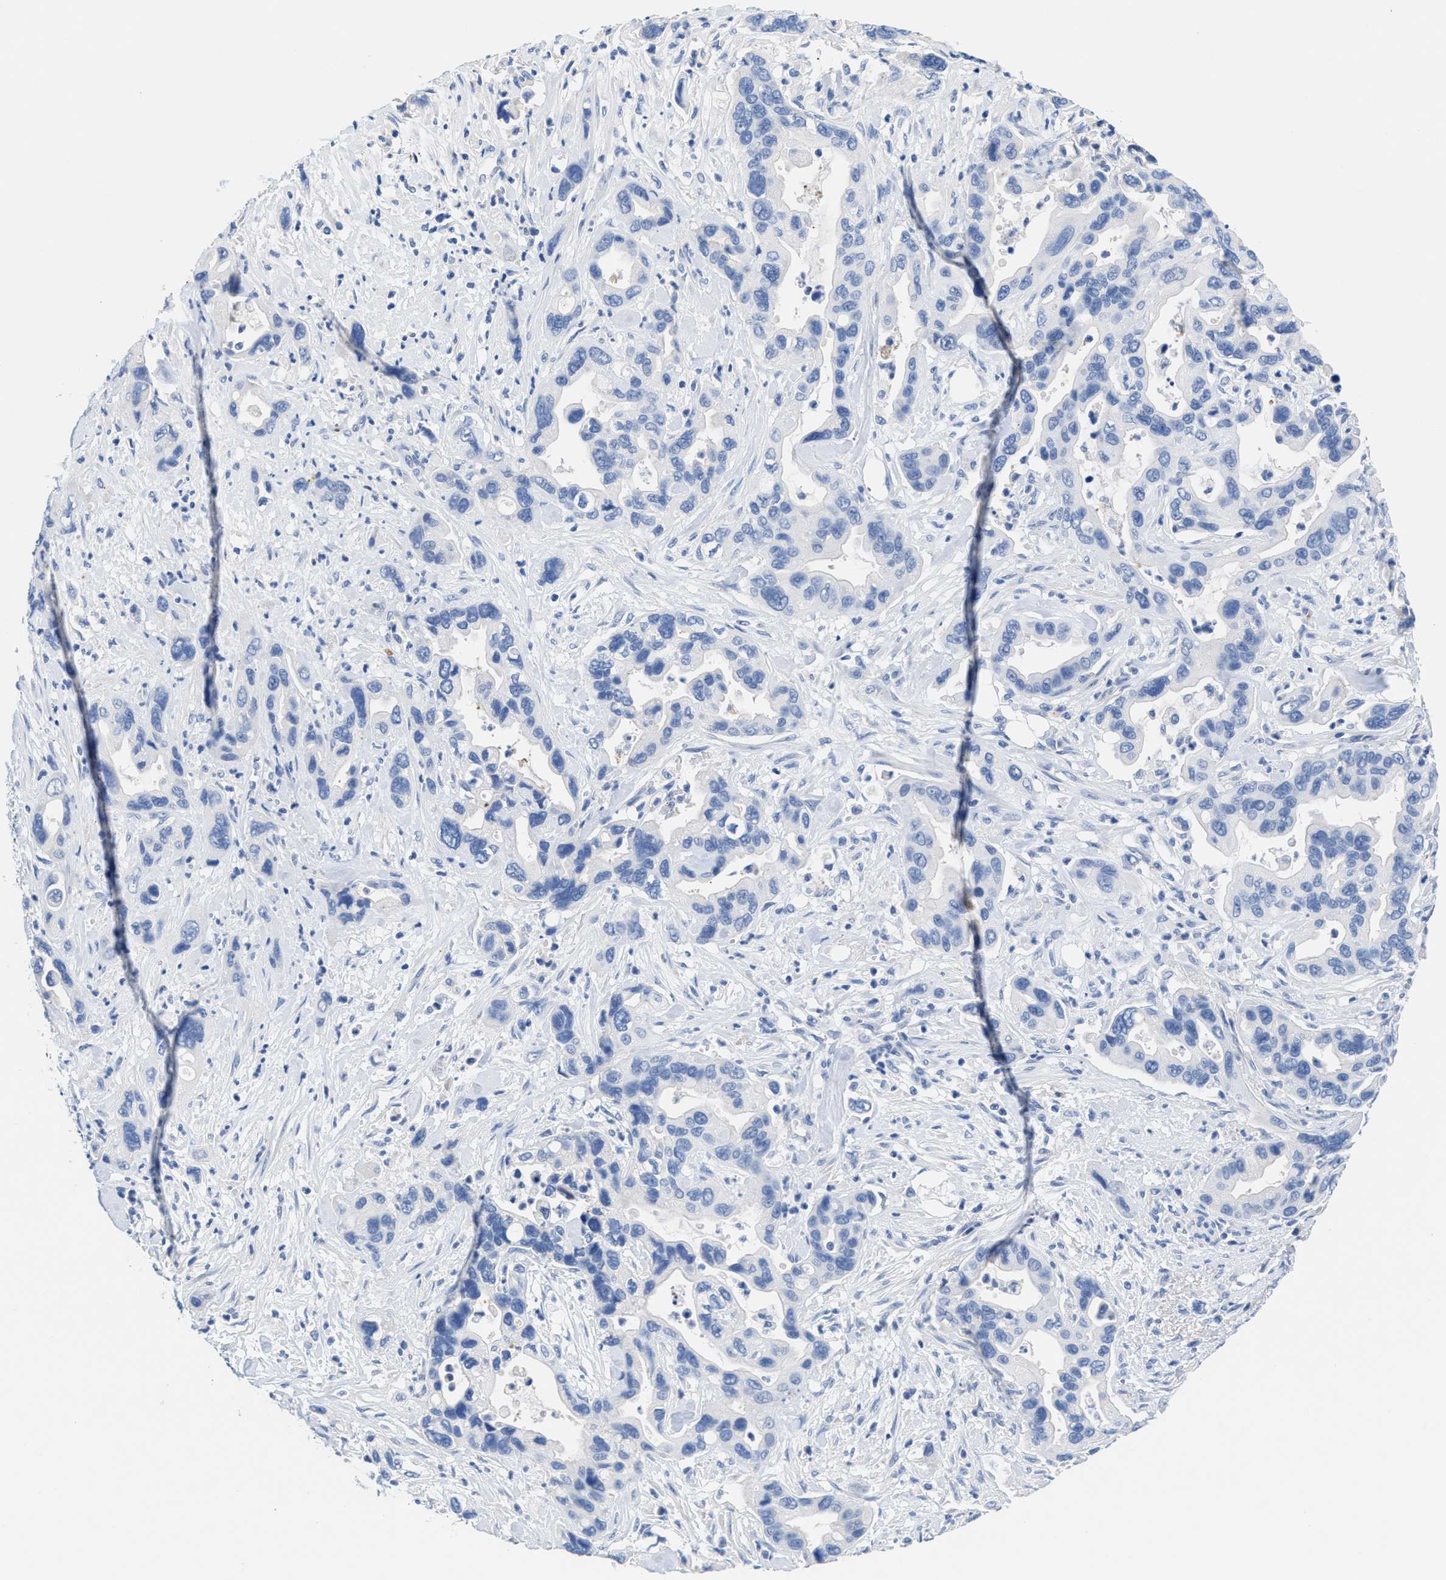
{"staining": {"intensity": "negative", "quantity": "none", "location": "none"}, "tissue": "pancreatic cancer", "cell_type": "Tumor cells", "image_type": "cancer", "snomed": [{"axis": "morphology", "description": "Adenocarcinoma, NOS"}, {"axis": "topography", "description": "Pancreas"}], "caption": "Immunohistochemistry photomicrograph of human adenocarcinoma (pancreatic) stained for a protein (brown), which displays no staining in tumor cells.", "gene": "SLFN13", "patient": {"sex": "female", "age": 70}}